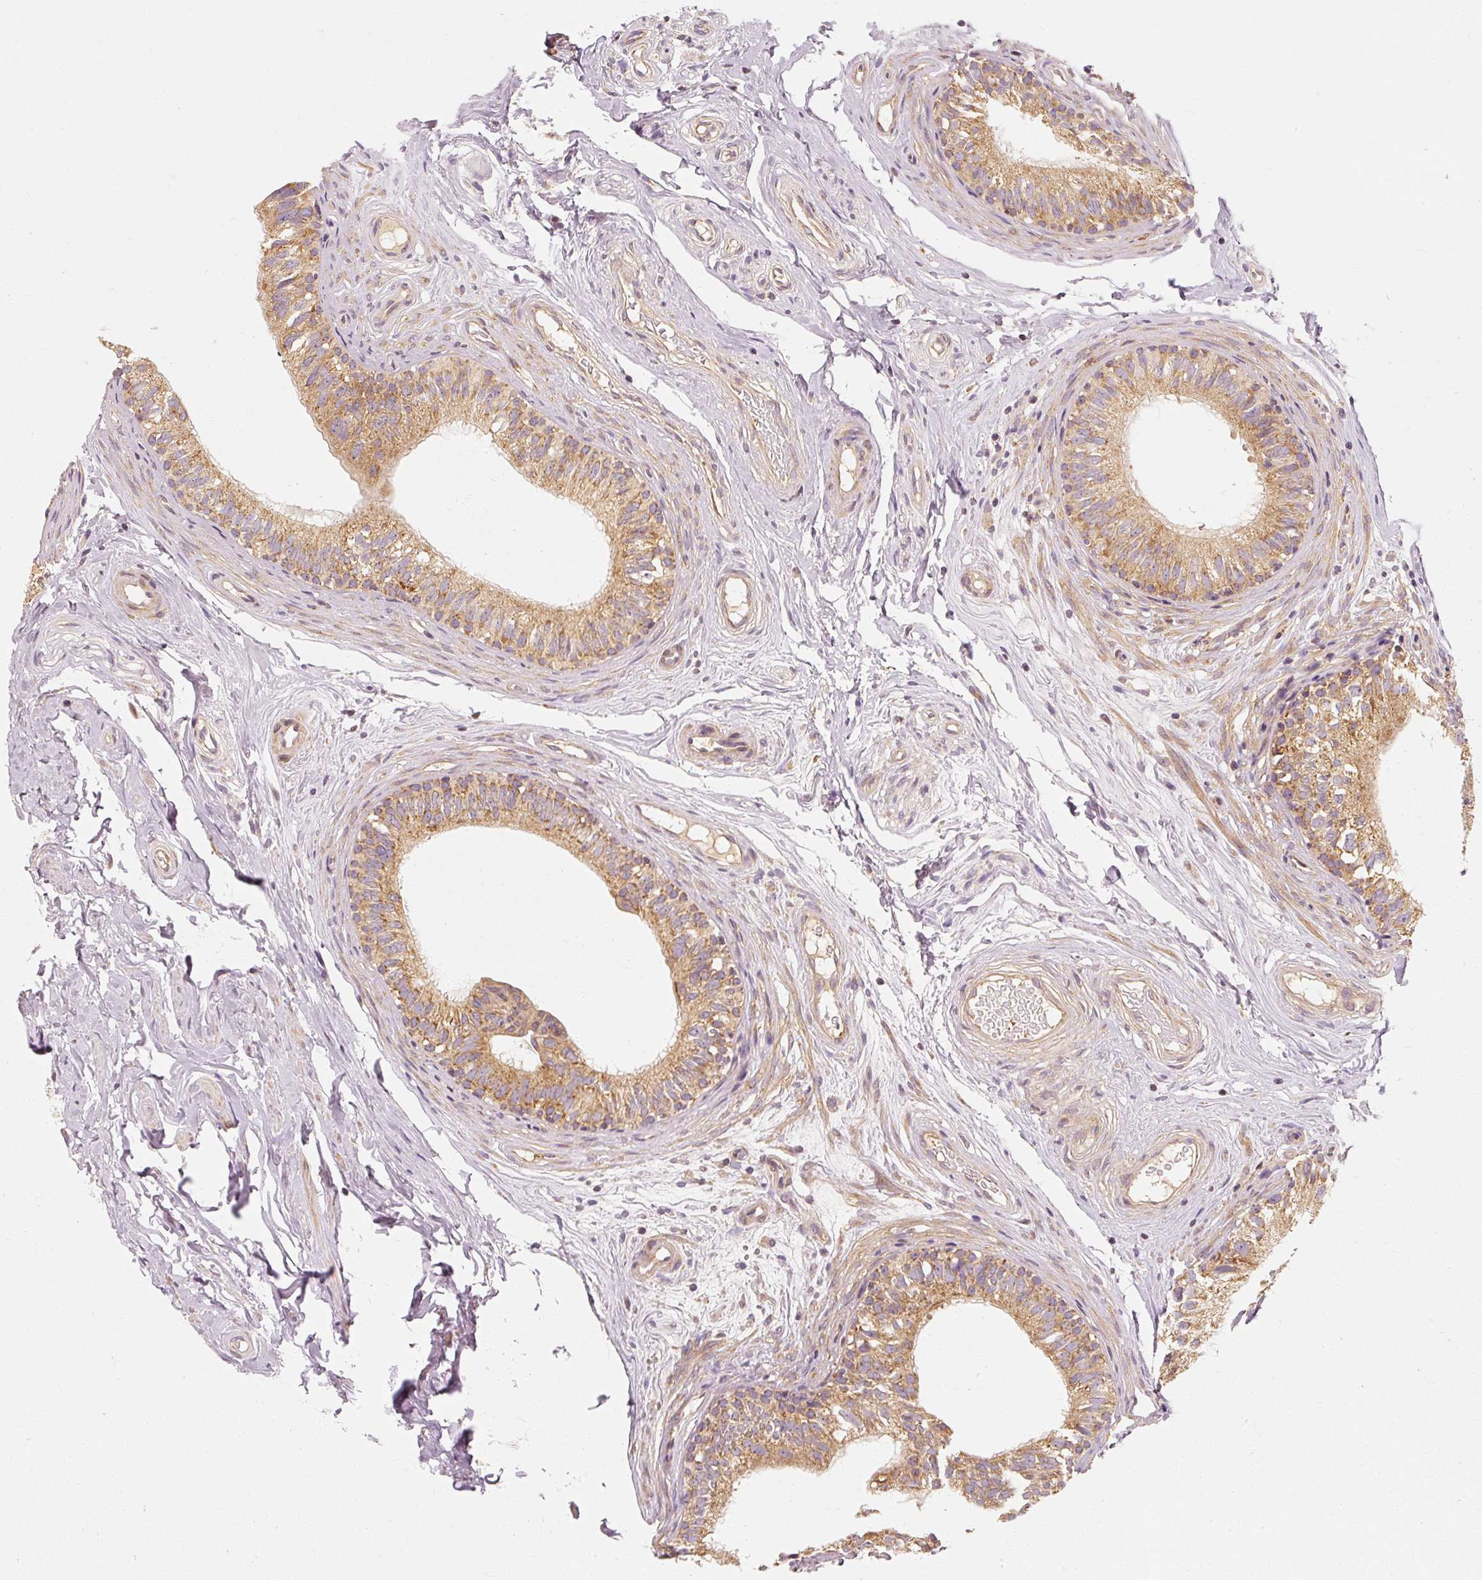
{"staining": {"intensity": "moderate", "quantity": ">75%", "location": "cytoplasmic/membranous"}, "tissue": "epididymis", "cell_type": "Glandular cells", "image_type": "normal", "snomed": [{"axis": "morphology", "description": "Normal tissue, NOS"}, {"axis": "morphology", "description": "Seminoma, NOS"}, {"axis": "topography", "description": "Testis"}, {"axis": "topography", "description": "Epididymis"}], "caption": "Protein analysis of benign epididymis shows moderate cytoplasmic/membranous positivity in about >75% of glandular cells. (DAB IHC, brown staining for protein, blue staining for nuclei).", "gene": "TOMM40", "patient": {"sex": "male", "age": 45}}